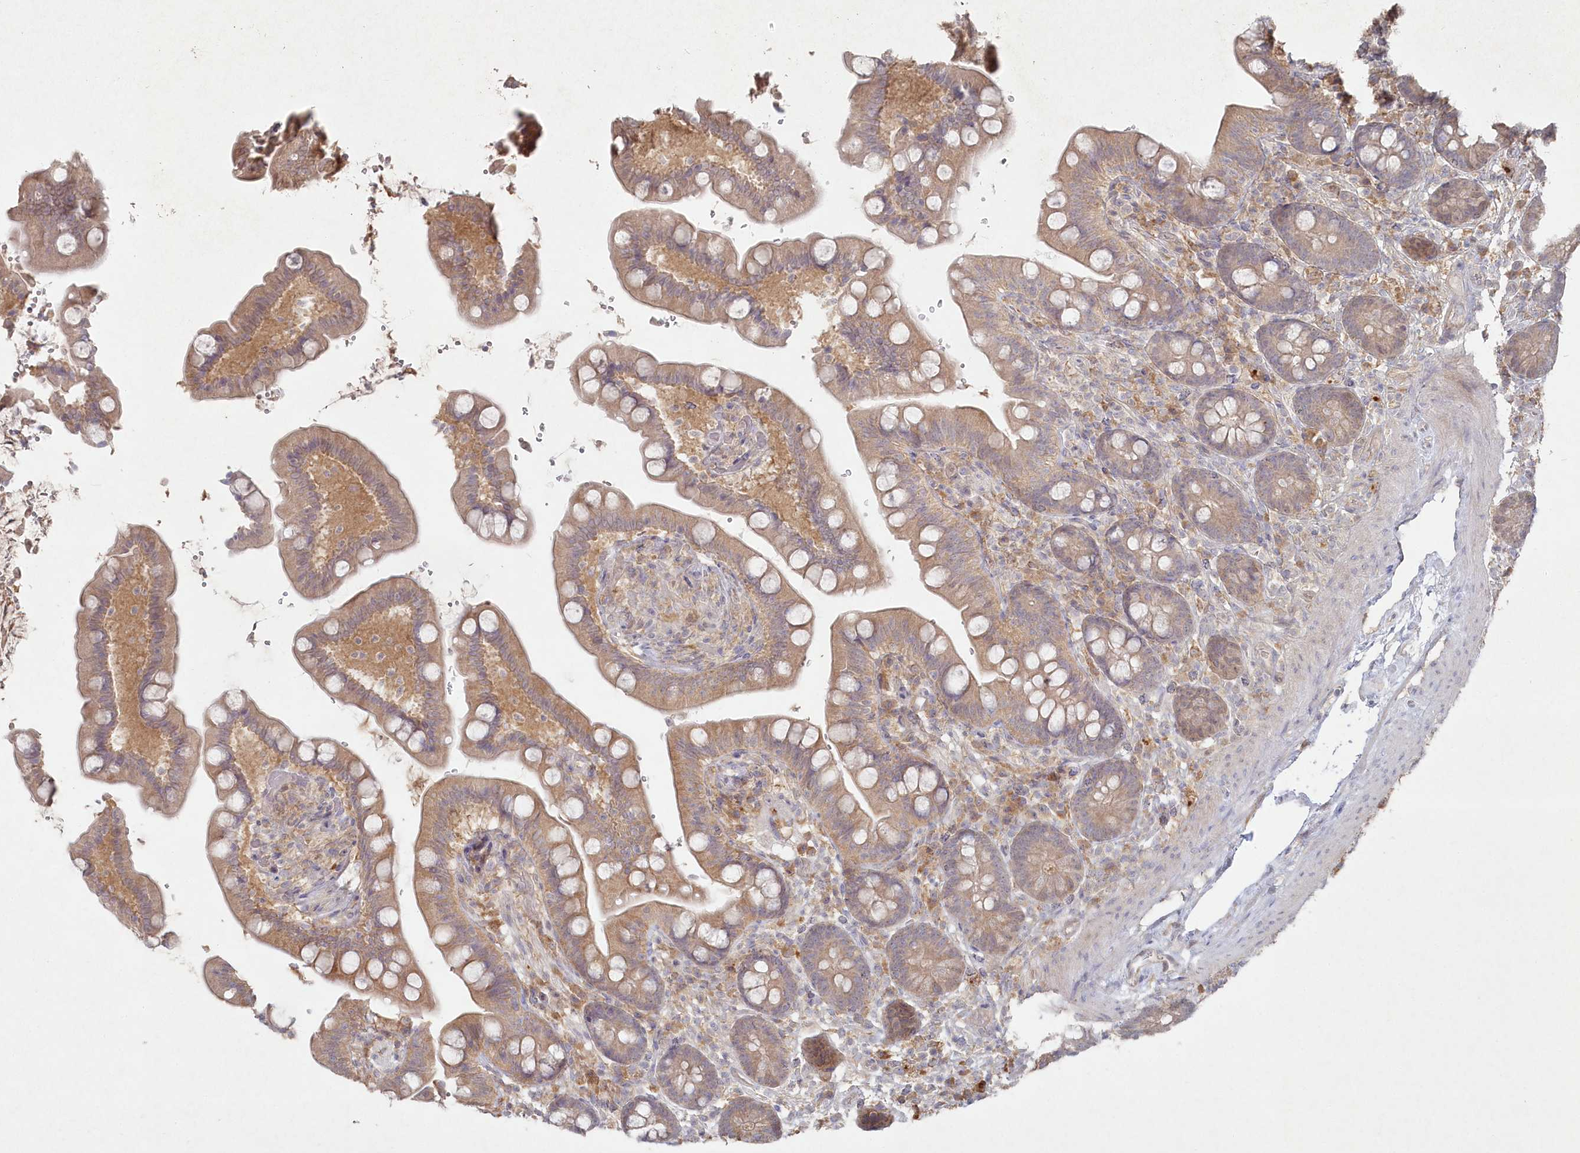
{"staining": {"intensity": "weak", "quantity": "25%-75%", "location": "cytoplasmic/membranous"}, "tissue": "colon", "cell_type": "Endothelial cells", "image_type": "normal", "snomed": [{"axis": "morphology", "description": "Normal tissue, NOS"}, {"axis": "topography", "description": "Smooth muscle"}, {"axis": "topography", "description": "Colon"}], "caption": "Immunohistochemical staining of unremarkable colon shows low levels of weak cytoplasmic/membranous expression in about 25%-75% of endothelial cells.", "gene": "TGFBRAP1", "patient": {"sex": "male", "age": 73}}